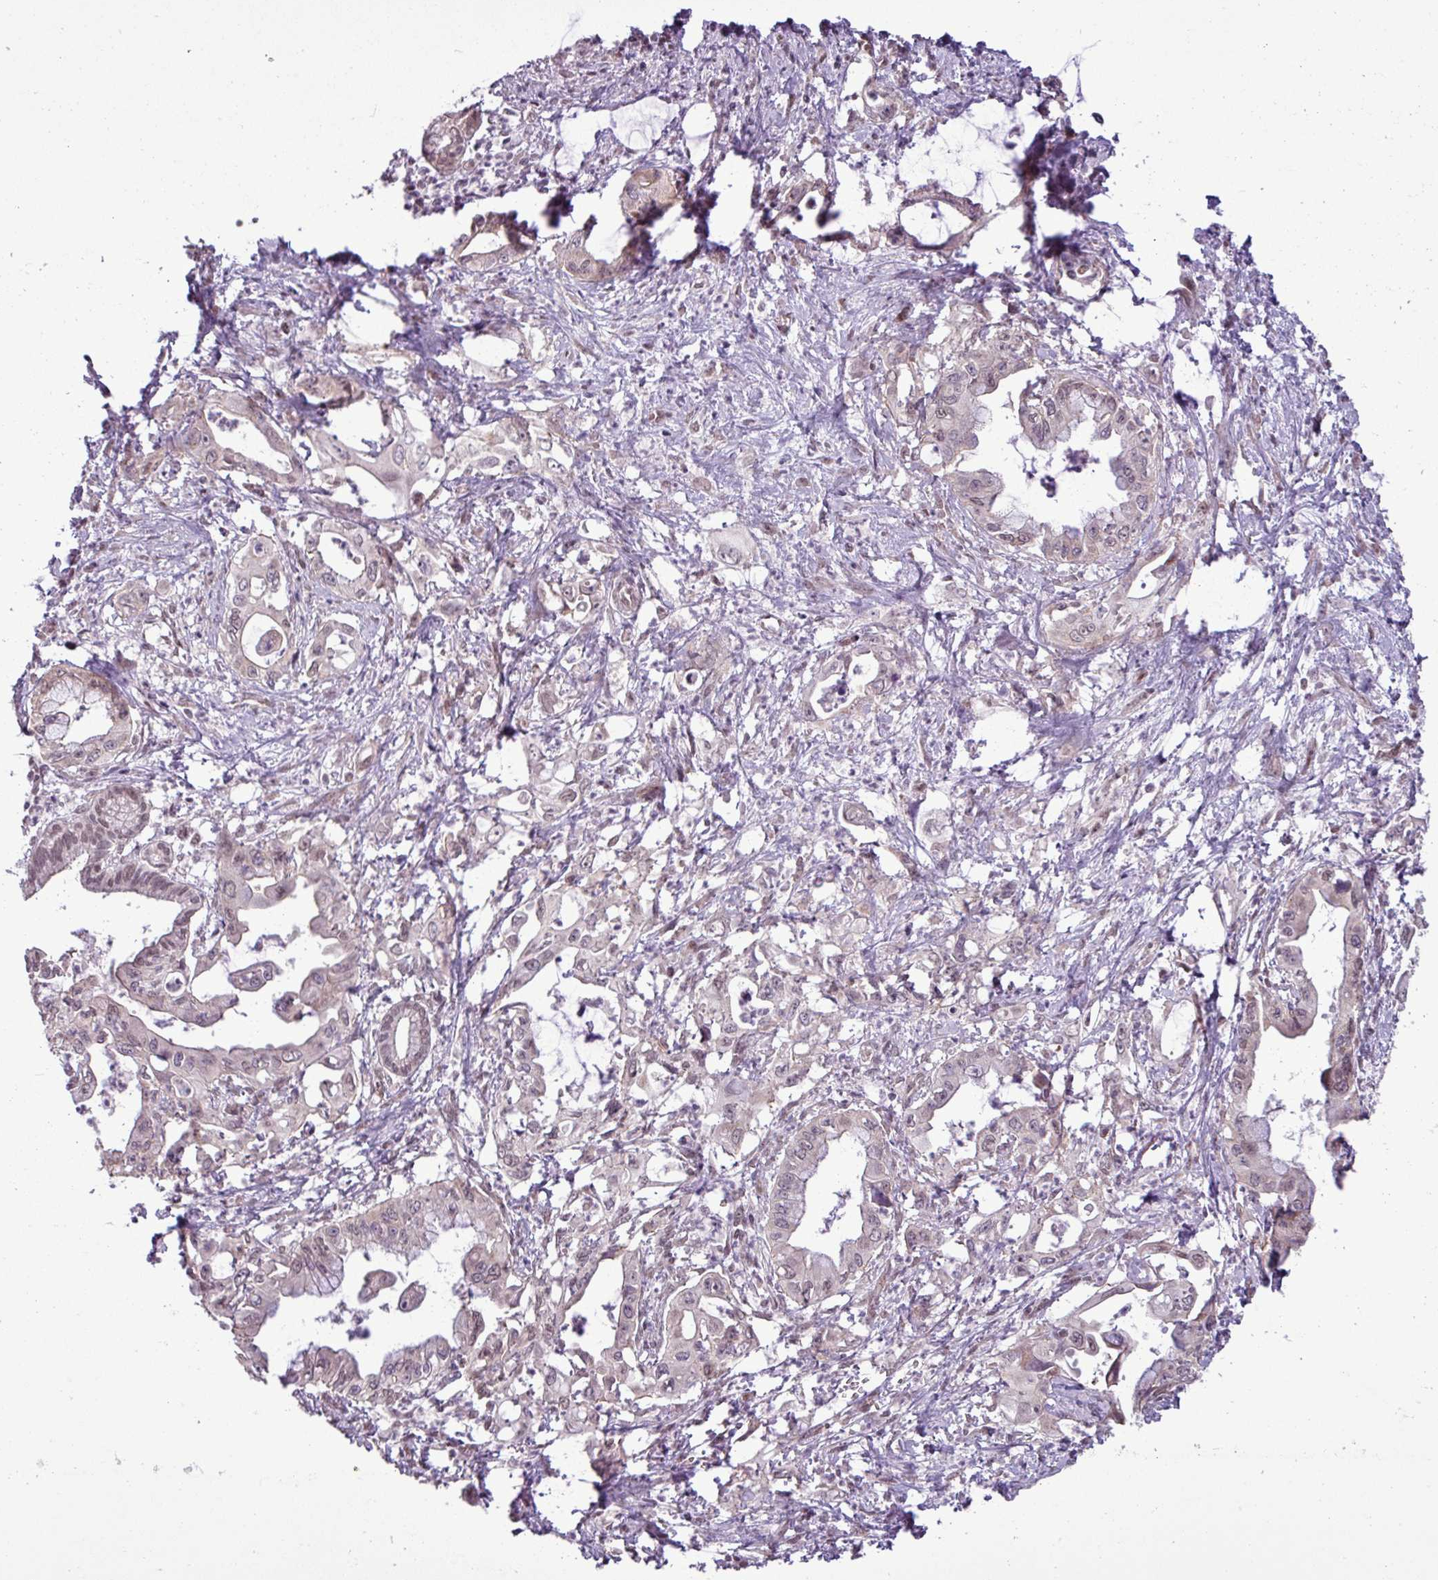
{"staining": {"intensity": "weak", "quantity": "25%-75%", "location": "nuclear"}, "tissue": "pancreatic cancer", "cell_type": "Tumor cells", "image_type": "cancer", "snomed": [{"axis": "morphology", "description": "Adenocarcinoma, NOS"}, {"axis": "topography", "description": "Pancreas"}], "caption": "Pancreatic cancer (adenocarcinoma) stained for a protein (brown) demonstrates weak nuclear positive staining in about 25%-75% of tumor cells.", "gene": "GPT2", "patient": {"sex": "male", "age": 61}}